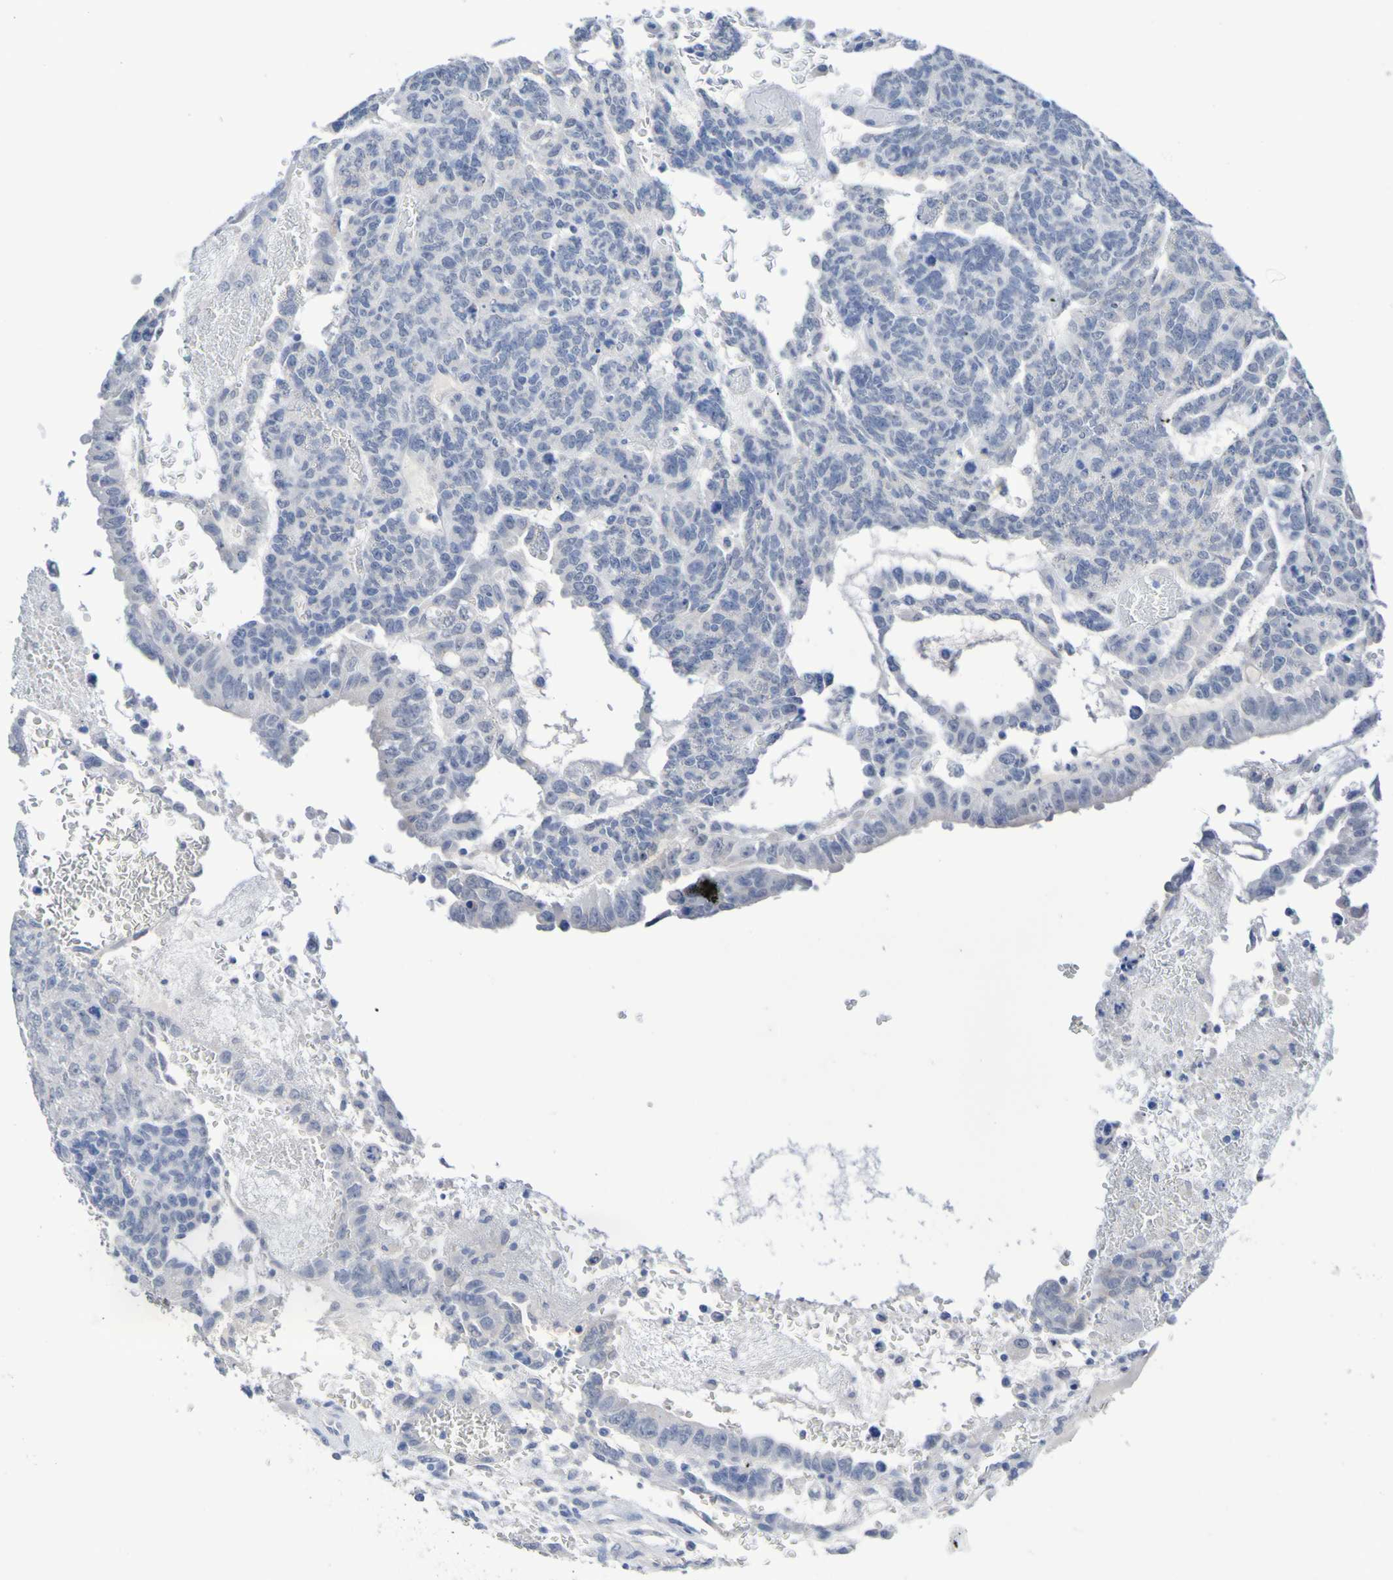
{"staining": {"intensity": "negative", "quantity": "none", "location": "none"}, "tissue": "testis cancer", "cell_type": "Tumor cells", "image_type": "cancer", "snomed": [{"axis": "morphology", "description": "Seminoma, NOS"}, {"axis": "morphology", "description": "Carcinoma, Embryonal, NOS"}, {"axis": "topography", "description": "Testis"}], "caption": "Micrograph shows no significant protein positivity in tumor cells of testis seminoma. (Stains: DAB (3,3'-diaminobenzidine) immunohistochemistry (IHC) with hematoxylin counter stain, Microscopy: brightfield microscopy at high magnification).", "gene": "SGCB", "patient": {"sex": "male", "age": 52}}